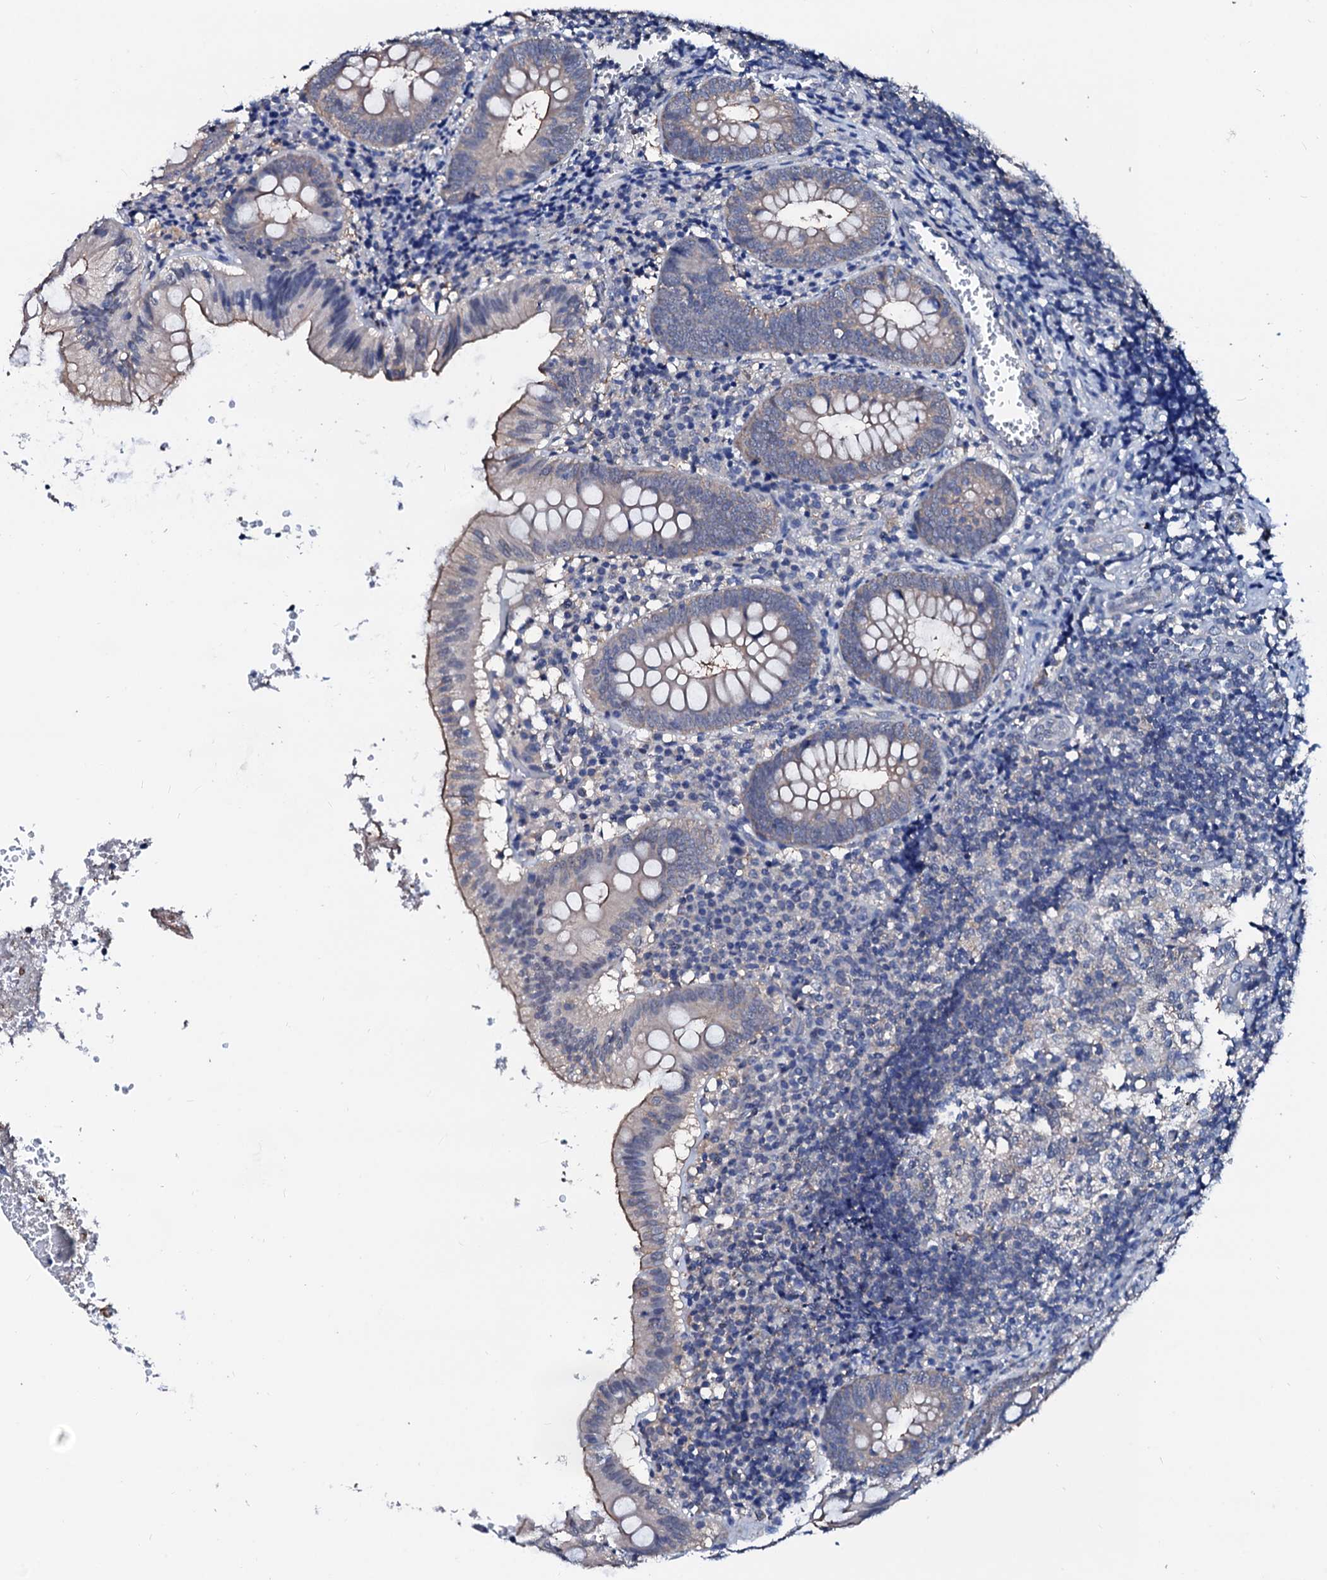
{"staining": {"intensity": "weak", "quantity": ">75%", "location": "cytoplasmic/membranous"}, "tissue": "appendix", "cell_type": "Glandular cells", "image_type": "normal", "snomed": [{"axis": "morphology", "description": "Normal tissue, NOS"}, {"axis": "topography", "description": "Appendix"}], "caption": "Normal appendix was stained to show a protein in brown. There is low levels of weak cytoplasmic/membranous positivity in approximately >75% of glandular cells.", "gene": "CSN2", "patient": {"sex": "male", "age": 8}}